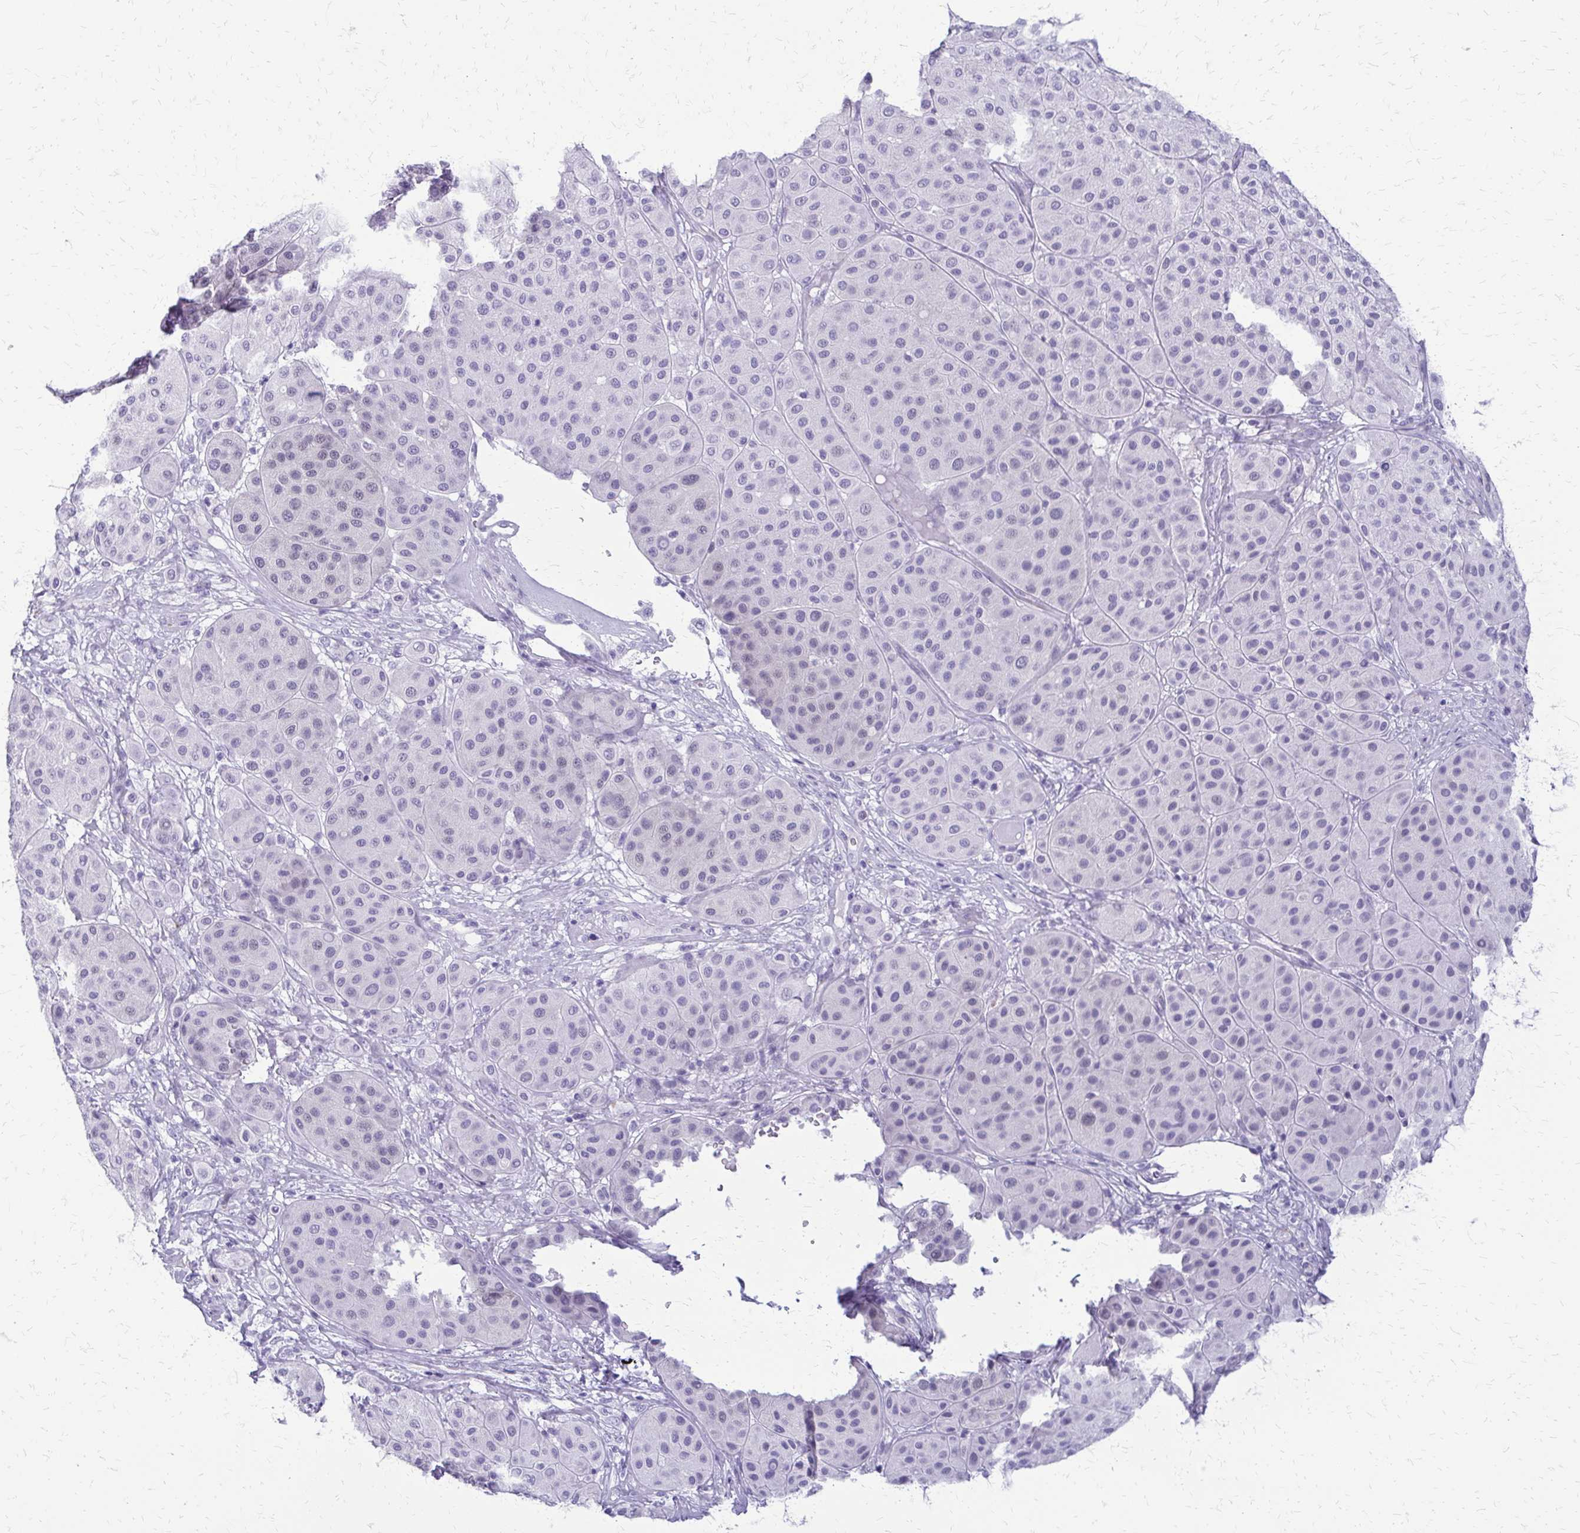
{"staining": {"intensity": "negative", "quantity": "none", "location": "none"}, "tissue": "melanoma", "cell_type": "Tumor cells", "image_type": "cancer", "snomed": [{"axis": "morphology", "description": "Malignant melanoma, Metastatic site"}, {"axis": "topography", "description": "Smooth muscle"}], "caption": "The image reveals no staining of tumor cells in melanoma.", "gene": "FAM162B", "patient": {"sex": "male", "age": 41}}